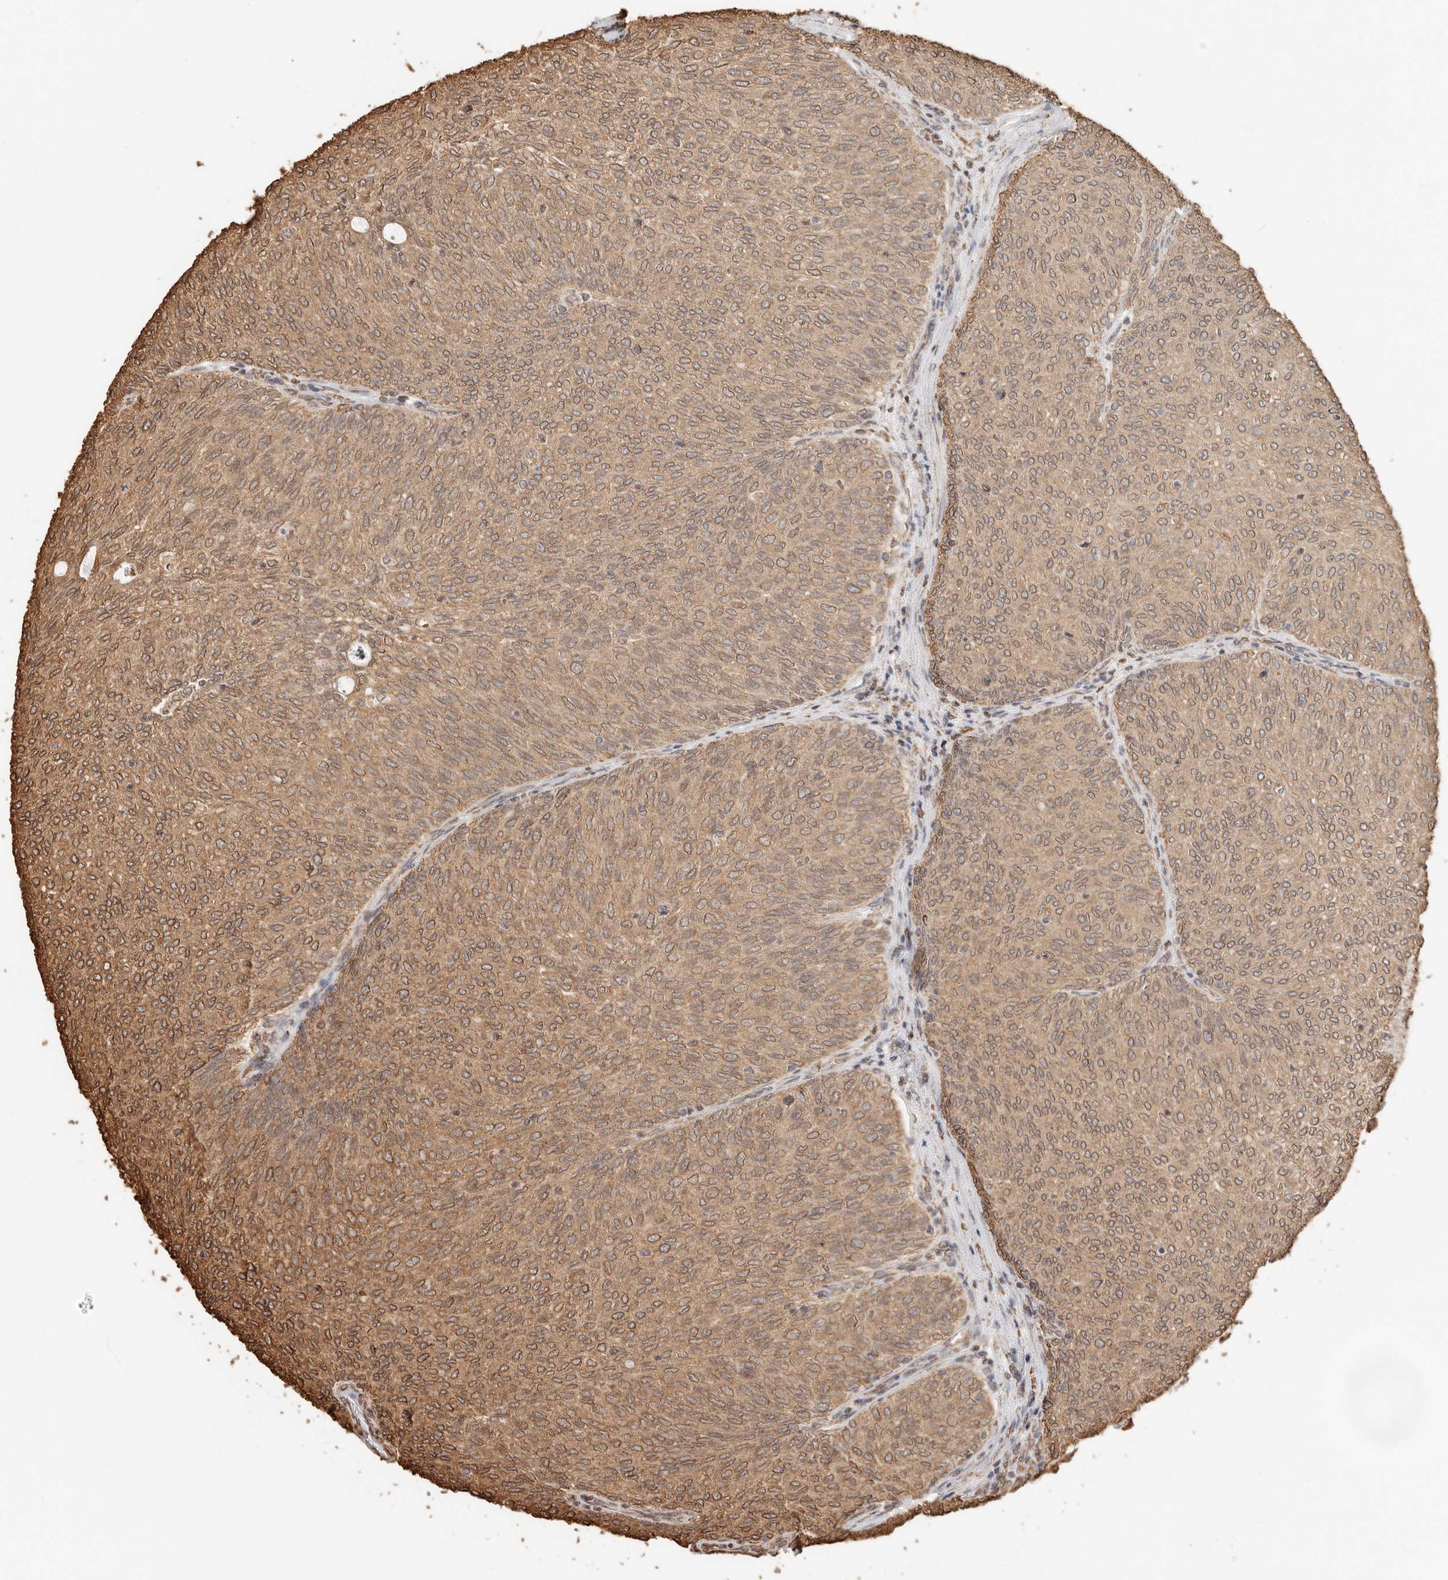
{"staining": {"intensity": "moderate", "quantity": ">75%", "location": "cytoplasmic/membranous"}, "tissue": "urothelial cancer", "cell_type": "Tumor cells", "image_type": "cancer", "snomed": [{"axis": "morphology", "description": "Urothelial carcinoma, Low grade"}, {"axis": "topography", "description": "Urinary bladder"}], "caption": "Tumor cells reveal medium levels of moderate cytoplasmic/membranous expression in about >75% of cells in low-grade urothelial carcinoma. (Brightfield microscopy of DAB IHC at high magnification).", "gene": "ARHGEF10L", "patient": {"sex": "female", "age": 79}}